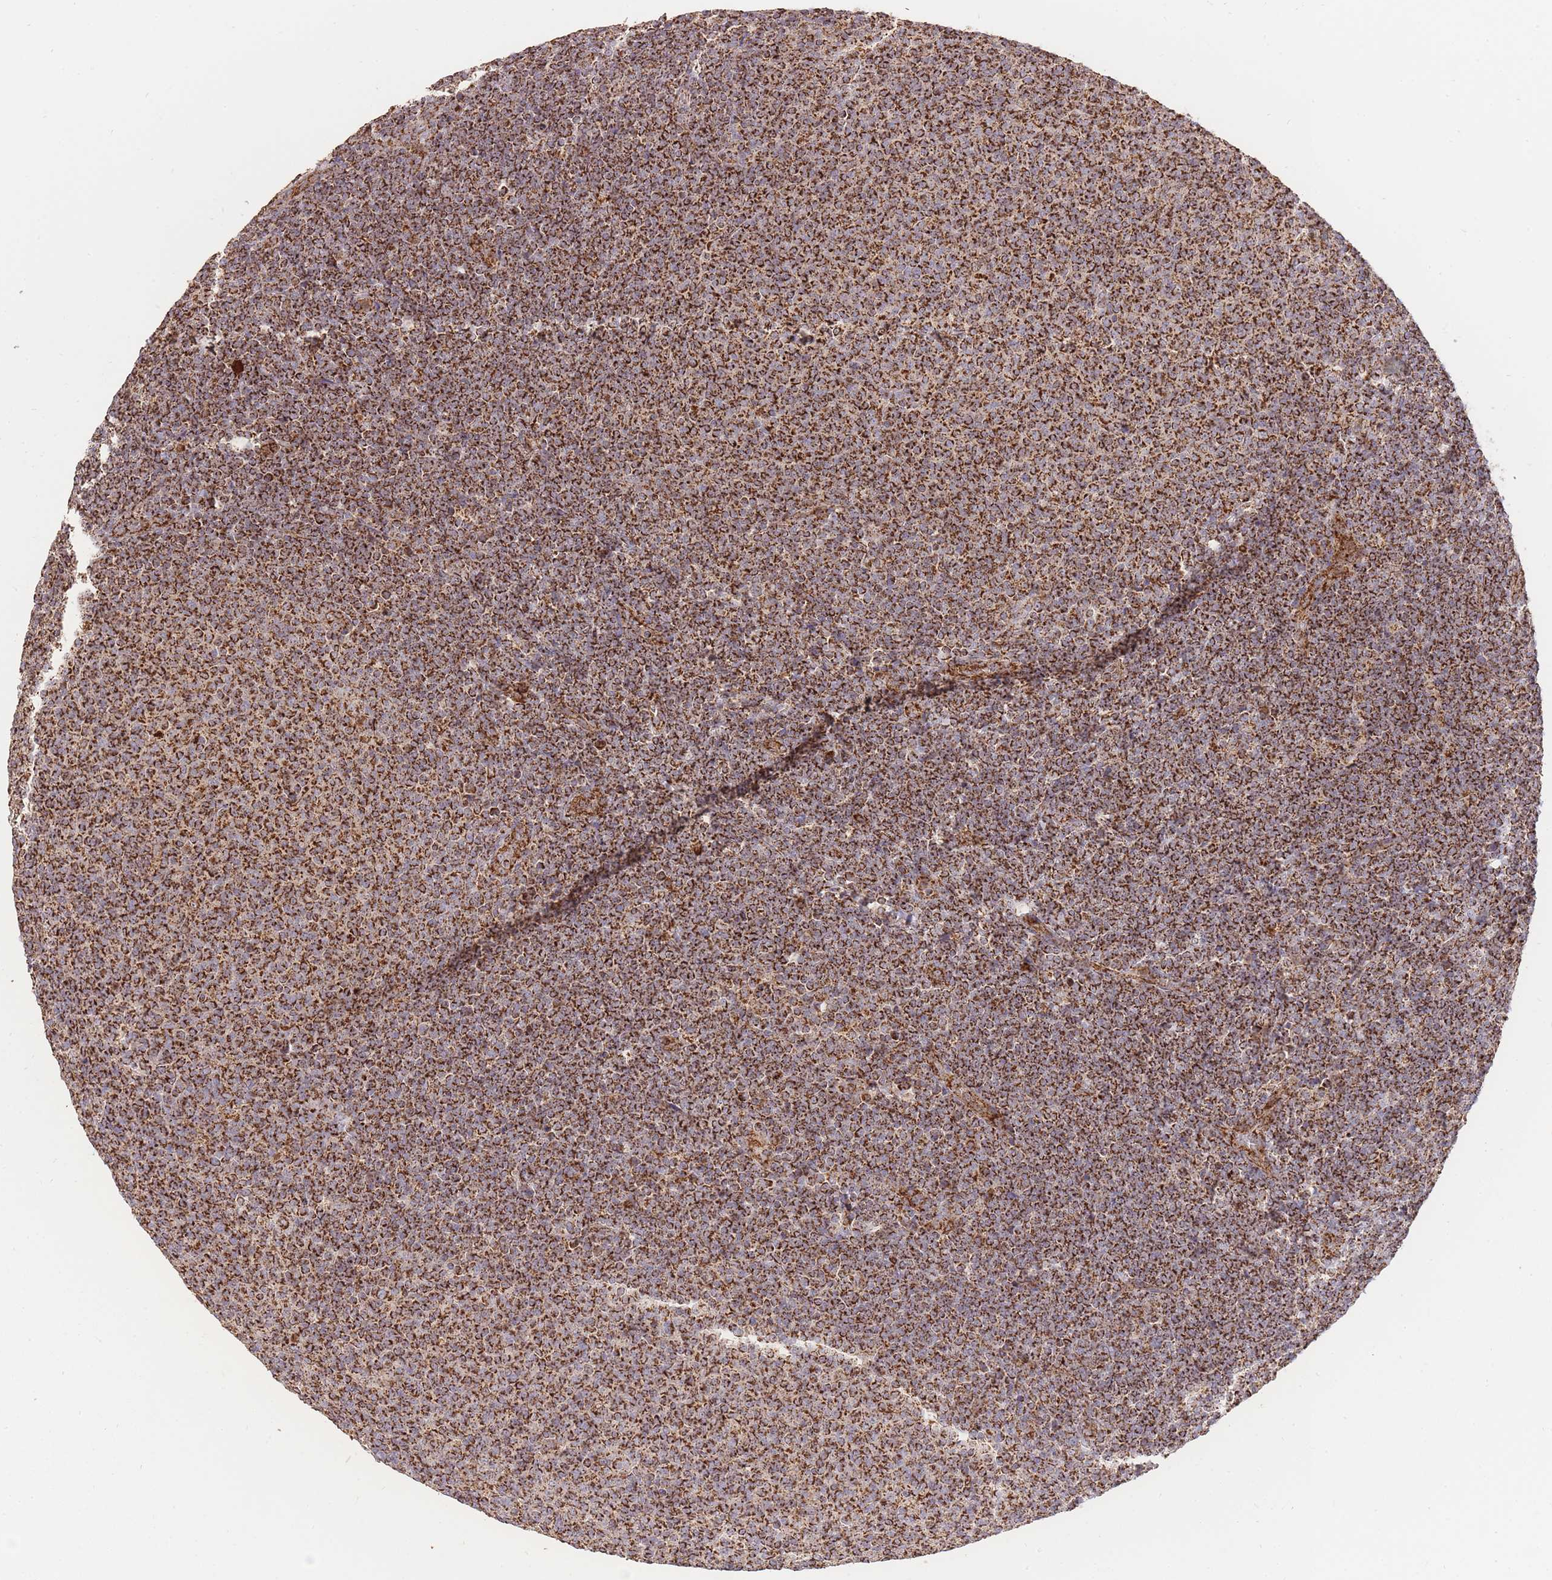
{"staining": {"intensity": "strong", "quantity": ">75%", "location": "cytoplasmic/membranous"}, "tissue": "lymphoma", "cell_type": "Tumor cells", "image_type": "cancer", "snomed": [{"axis": "morphology", "description": "Malignant lymphoma, non-Hodgkin's type, Low grade"}, {"axis": "topography", "description": "Lymph node"}], "caption": "Human malignant lymphoma, non-Hodgkin's type (low-grade) stained with a brown dye displays strong cytoplasmic/membranous positive positivity in about >75% of tumor cells.", "gene": "PREP", "patient": {"sex": "male", "age": 66}}